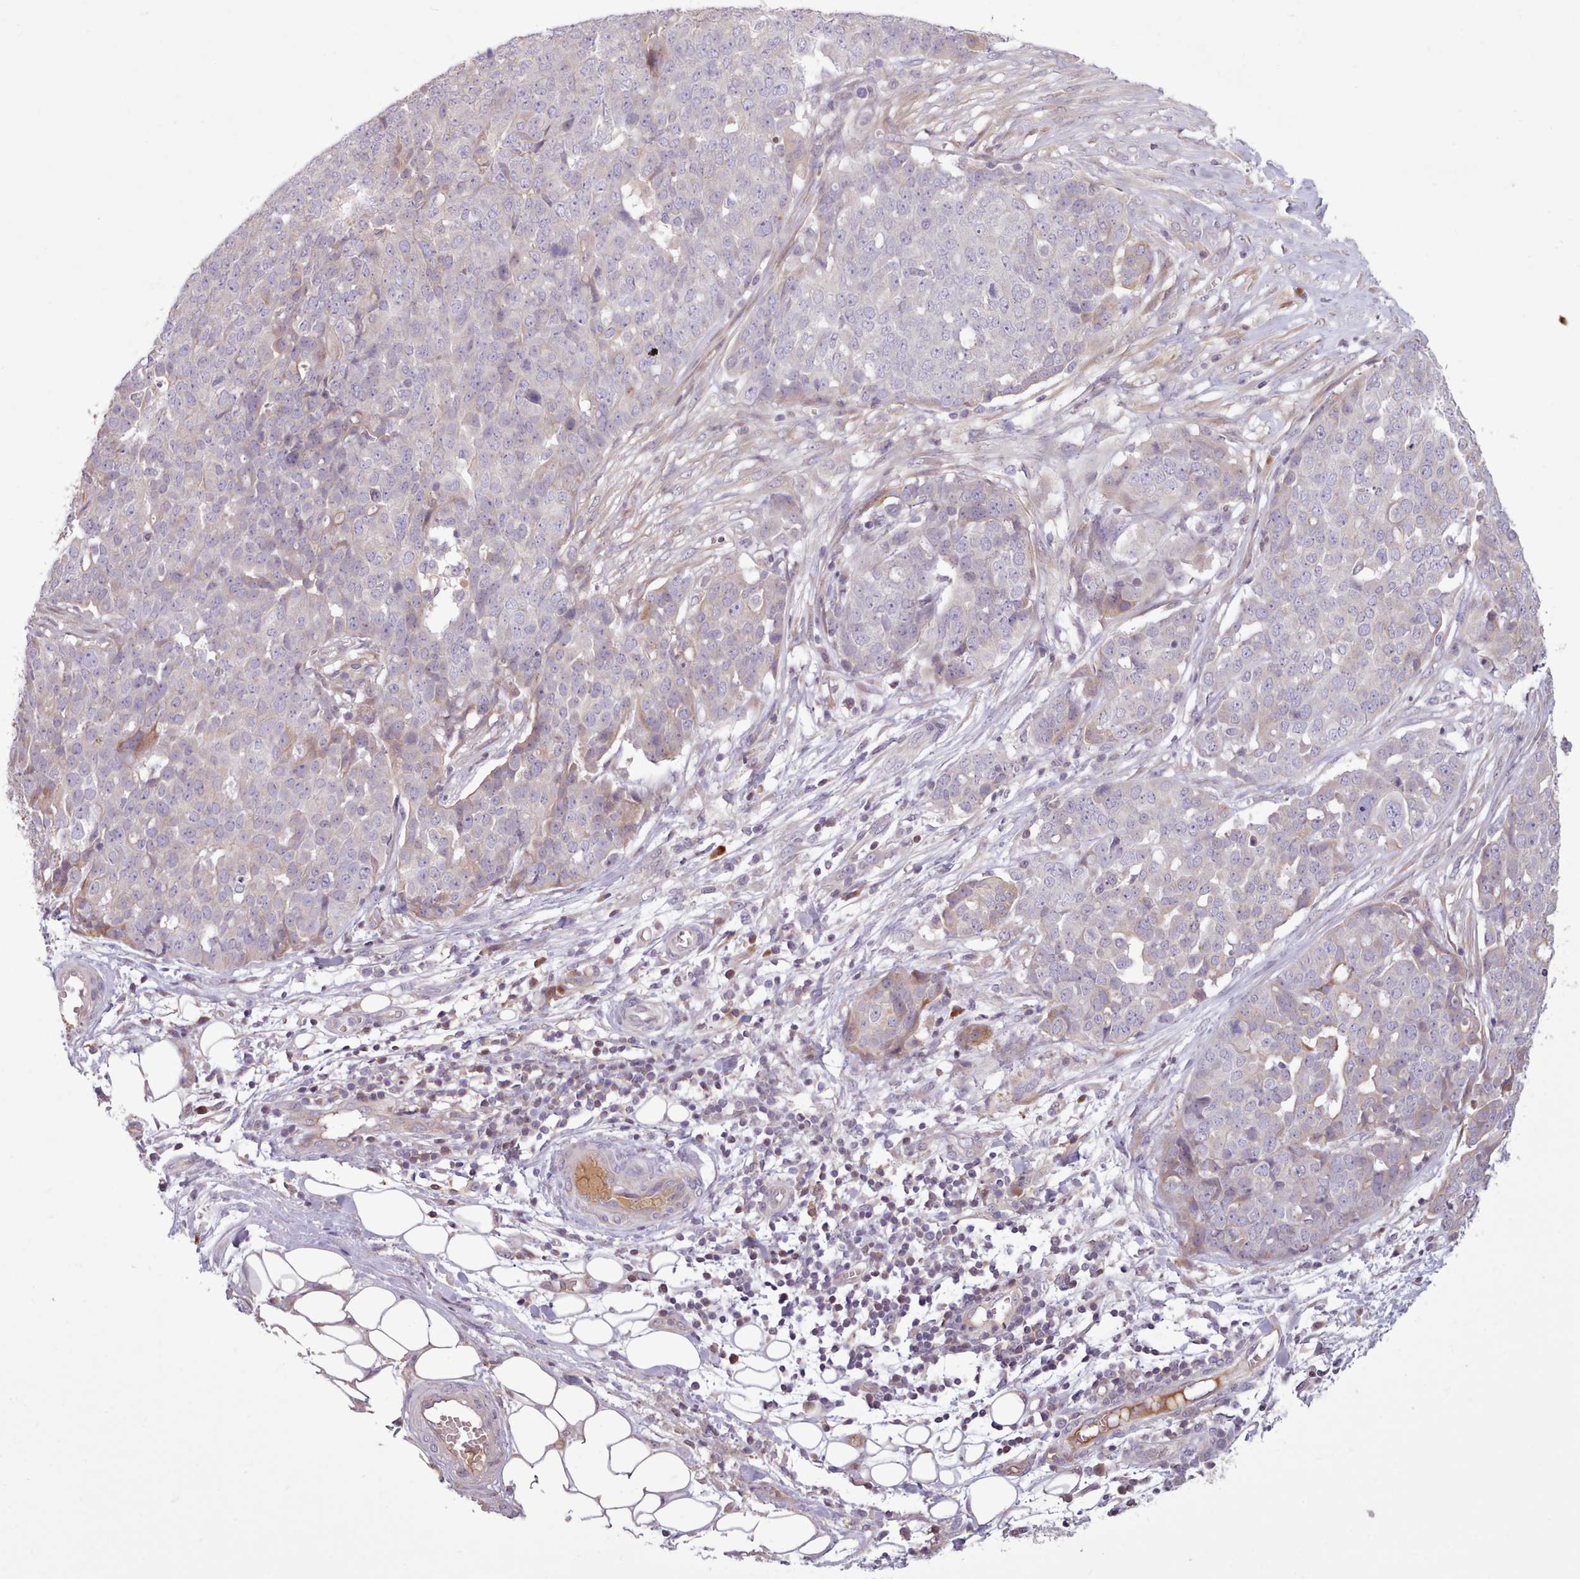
{"staining": {"intensity": "negative", "quantity": "none", "location": "none"}, "tissue": "ovarian cancer", "cell_type": "Tumor cells", "image_type": "cancer", "snomed": [{"axis": "morphology", "description": "Cystadenocarcinoma, serous, NOS"}, {"axis": "topography", "description": "Soft tissue"}, {"axis": "topography", "description": "Ovary"}], "caption": "An image of human ovarian cancer is negative for staining in tumor cells. The staining was performed using DAB to visualize the protein expression in brown, while the nuclei were stained in blue with hematoxylin (Magnification: 20x).", "gene": "NMRK1", "patient": {"sex": "female", "age": 57}}